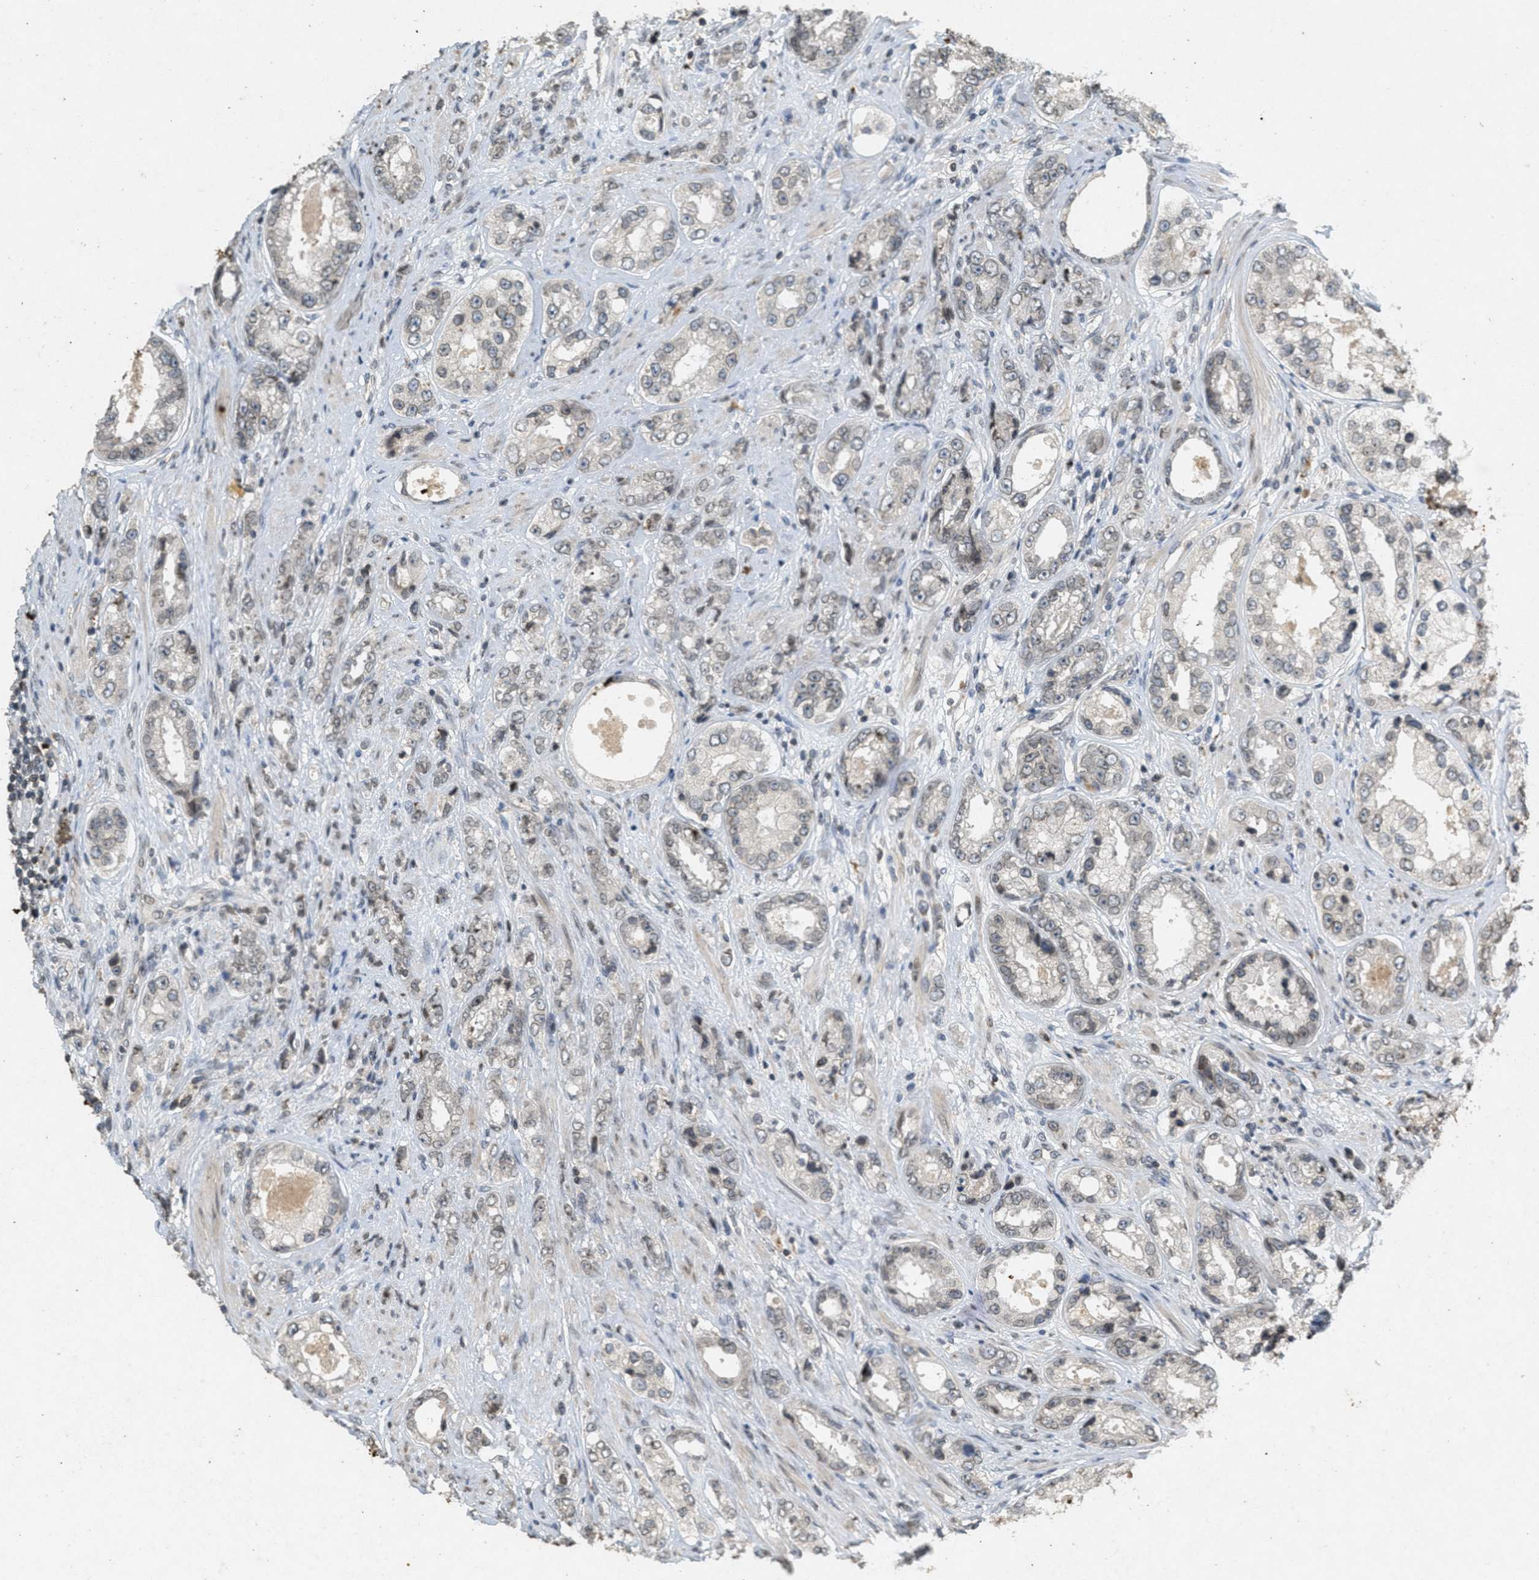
{"staining": {"intensity": "weak", "quantity": "<25%", "location": "cytoplasmic/membranous,nuclear"}, "tissue": "prostate cancer", "cell_type": "Tumor cells", "image_type": "cancer", "snomed": [{"axis": "morphology", "description": "Adenocarcinoma, High grade"}, {"axis": "topography", "description": "Prostate"}], "caption": "Tumor cells are negative for protein expression in human adenocarcinoma (high-grade) (prostate). (Stains: DAB (3,3'-diaminobenzidine) immunohistochemistry with hematoxylin counter stain, Microscopy: brightfield microscopy at high magnification).", "gene": "ABHD6", "patient": {"sex": "male", "age": 61}}